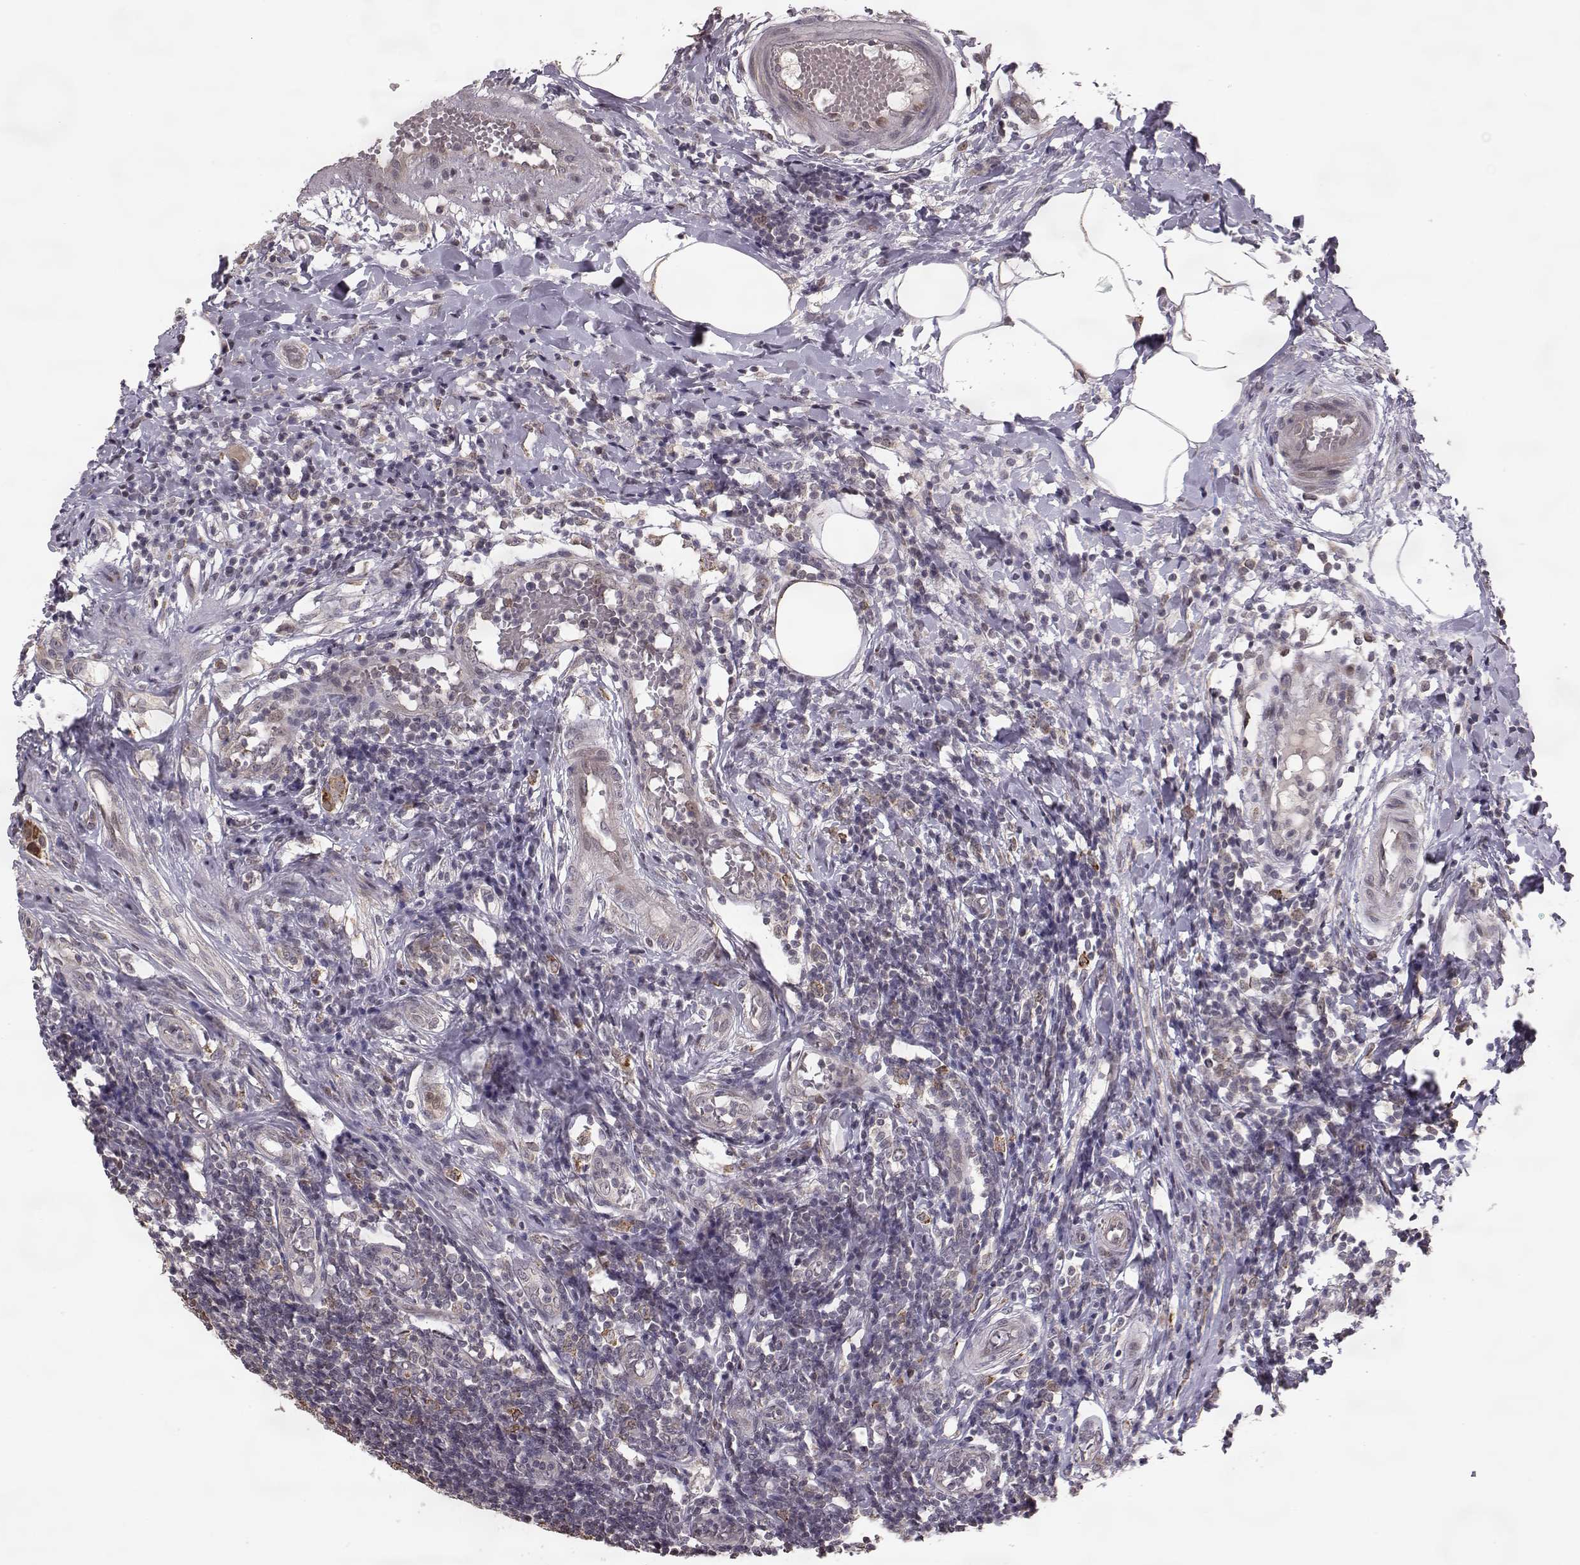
{"staining": {"intensity": "strong", "quantity": ">75%", "location": "cytoplasmic/membranous"}, "tissue": "appendix", "cell_type": "Glandular cells", "image_type": "normal", "snomed": [{"axis": "morphology", "description": "Normal tissue, NOS"}, {"axis": "morphology", "description": "Inflammation, NOS"}, {"axis": "topography", "description": "Appendix"}], "caption": "Immunohistochemistry (IHC) of normal human appendix exhibits high levels of strong cytoplasmic/membranous staining in about >75% of glandular cells. The staining was performed using DAB (3,3'-diaminobenzidine) to visualize the protein expression in brown, while the nuclei were stained in blue with hematoxylin (Magnification: 20x).", "gene": "ELOVL5", "patient": {"sex": "male", "age": 16}}